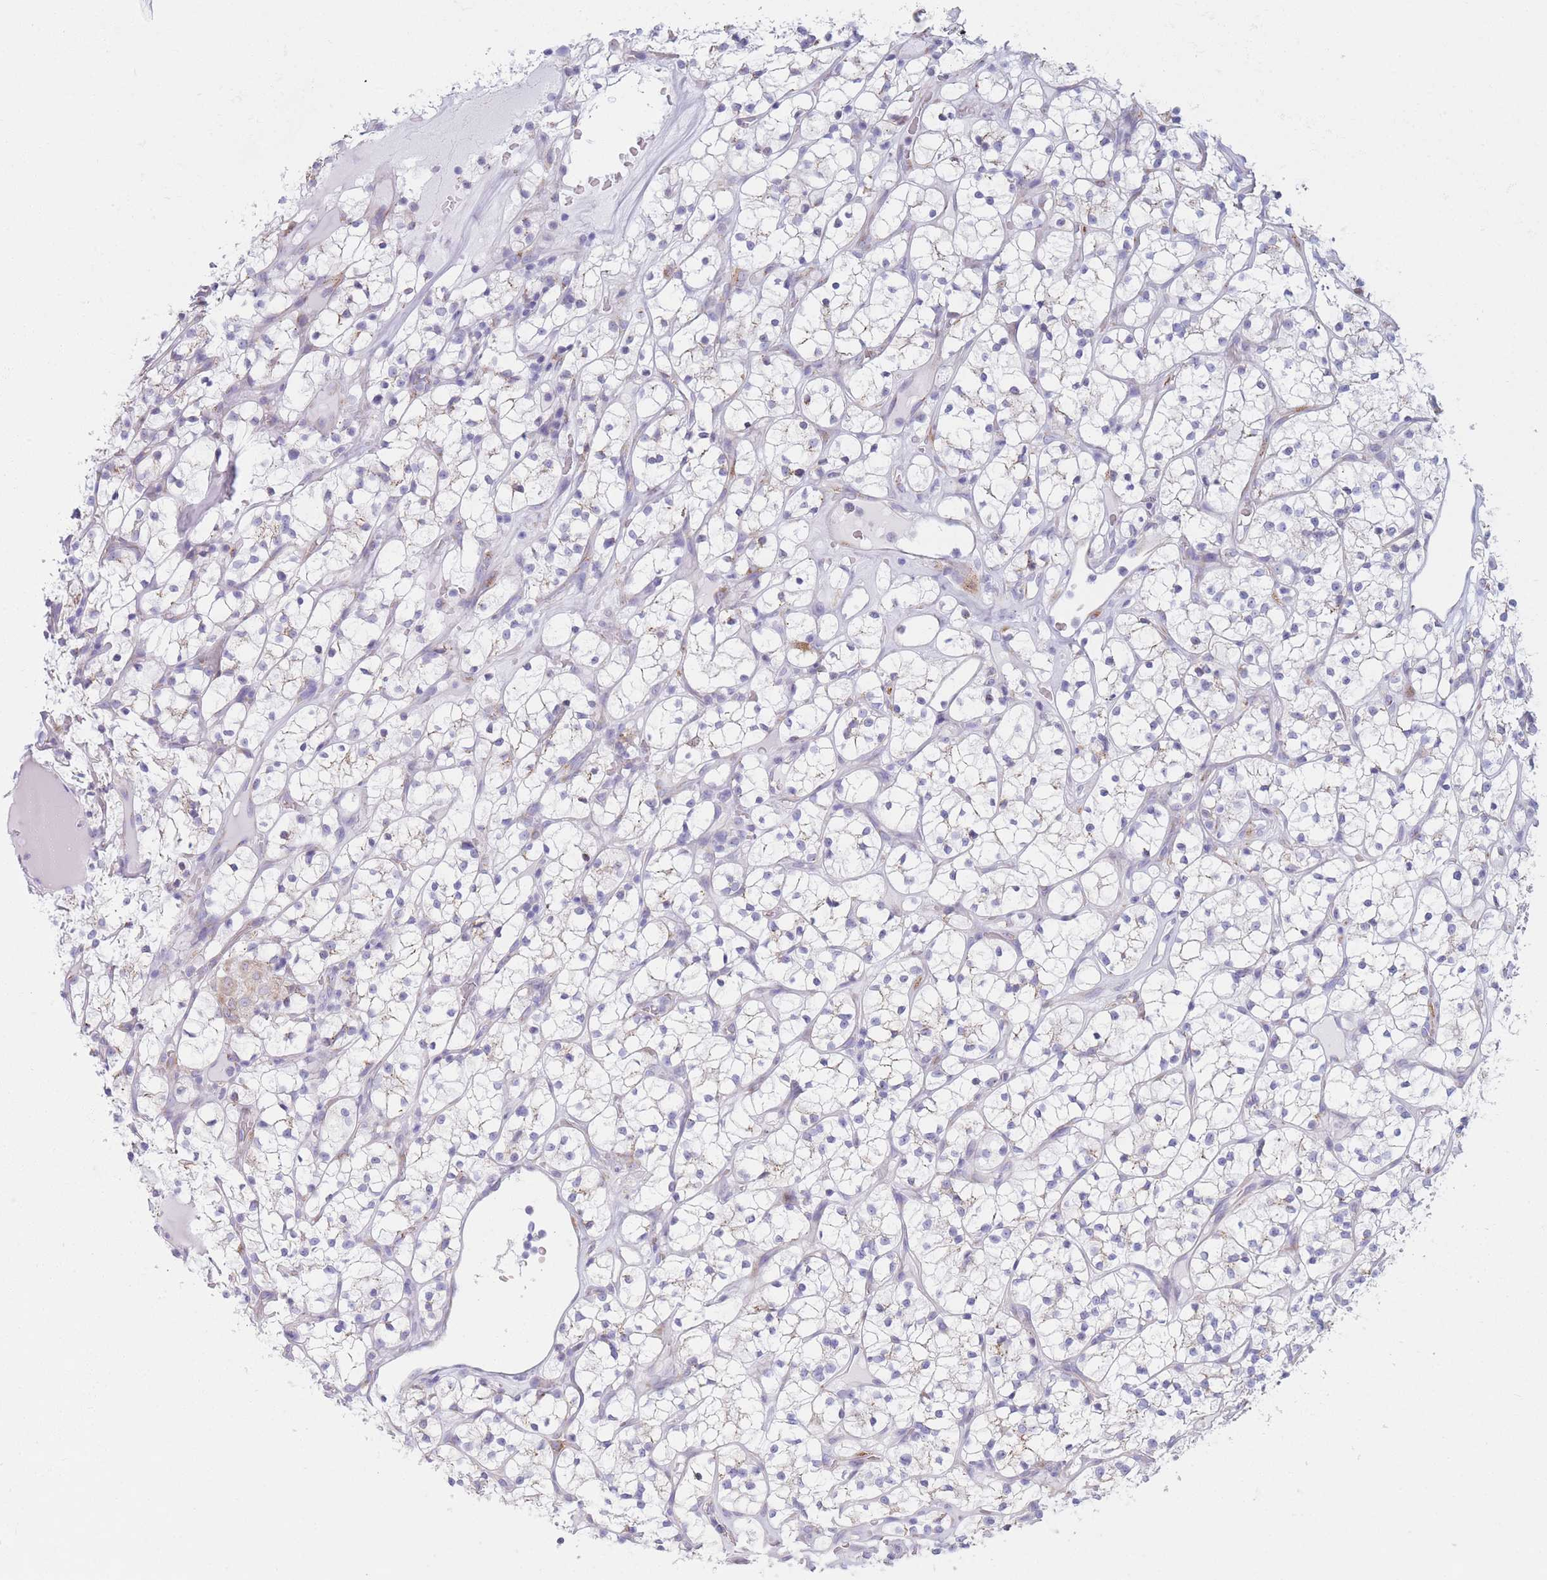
{"staining": {"intensity": "weak", "quantity": "<25%", "location": "cytoplasmic/membranous"}, "tissue": "renal cancer", "cell_type": "Tumor cells", "image_type": "cancer", "snomed": [{"axis": "morphology", "description": "Adenocarcinoma, NOS"}, {"axis": "topography", "description": "Kidney"}], "caption": "Tumor cells show no significant positivity in renal cancer (adenocarcinoma).", "gene": "MRPL30", "patient": {"sex": "female", "age": 64}}